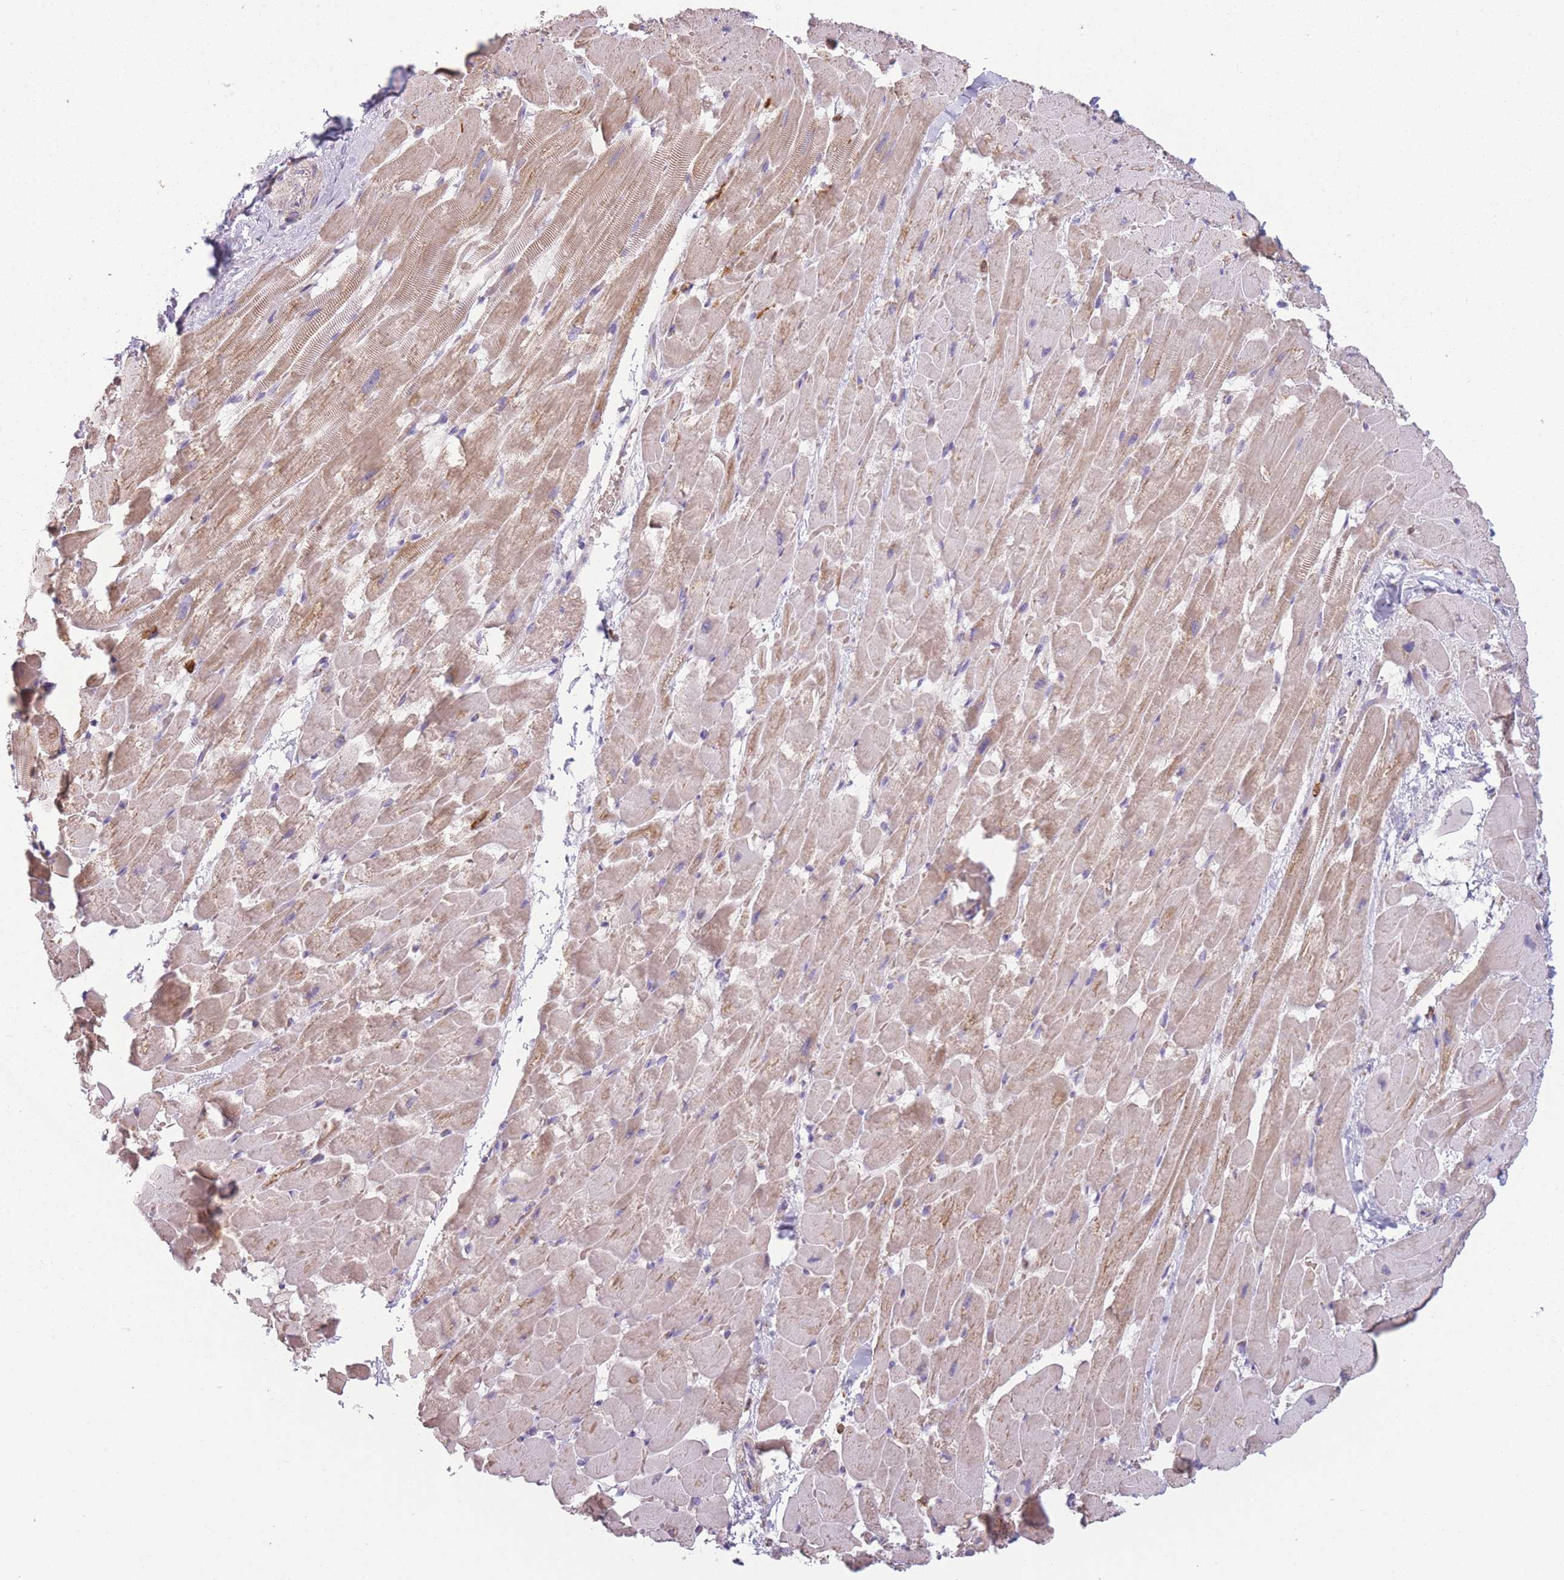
{"staining": {"intensity": "moderate", "quantity": ">75%", "location": "cytoplasmic/membranous"}, "tissue": "heart muscle", "cell_type": "Cardiomyocytes", "image_type": "normal", "snomed": [{"axis": "morphology", "description": "Normal tissue, NOS"}, {"axis": "topography", "description": "Heart"}], "caption": "Immunohistochemistry (DAB (3,3'-diaminobenzidine)) staining of normal heart muscle displays moderate cytoplasmic/membranous protein positivity in approximately >75% of cardiomyocytes.", "gene": "PRAM1", "patient": {"sex": "male", "age": 37}}